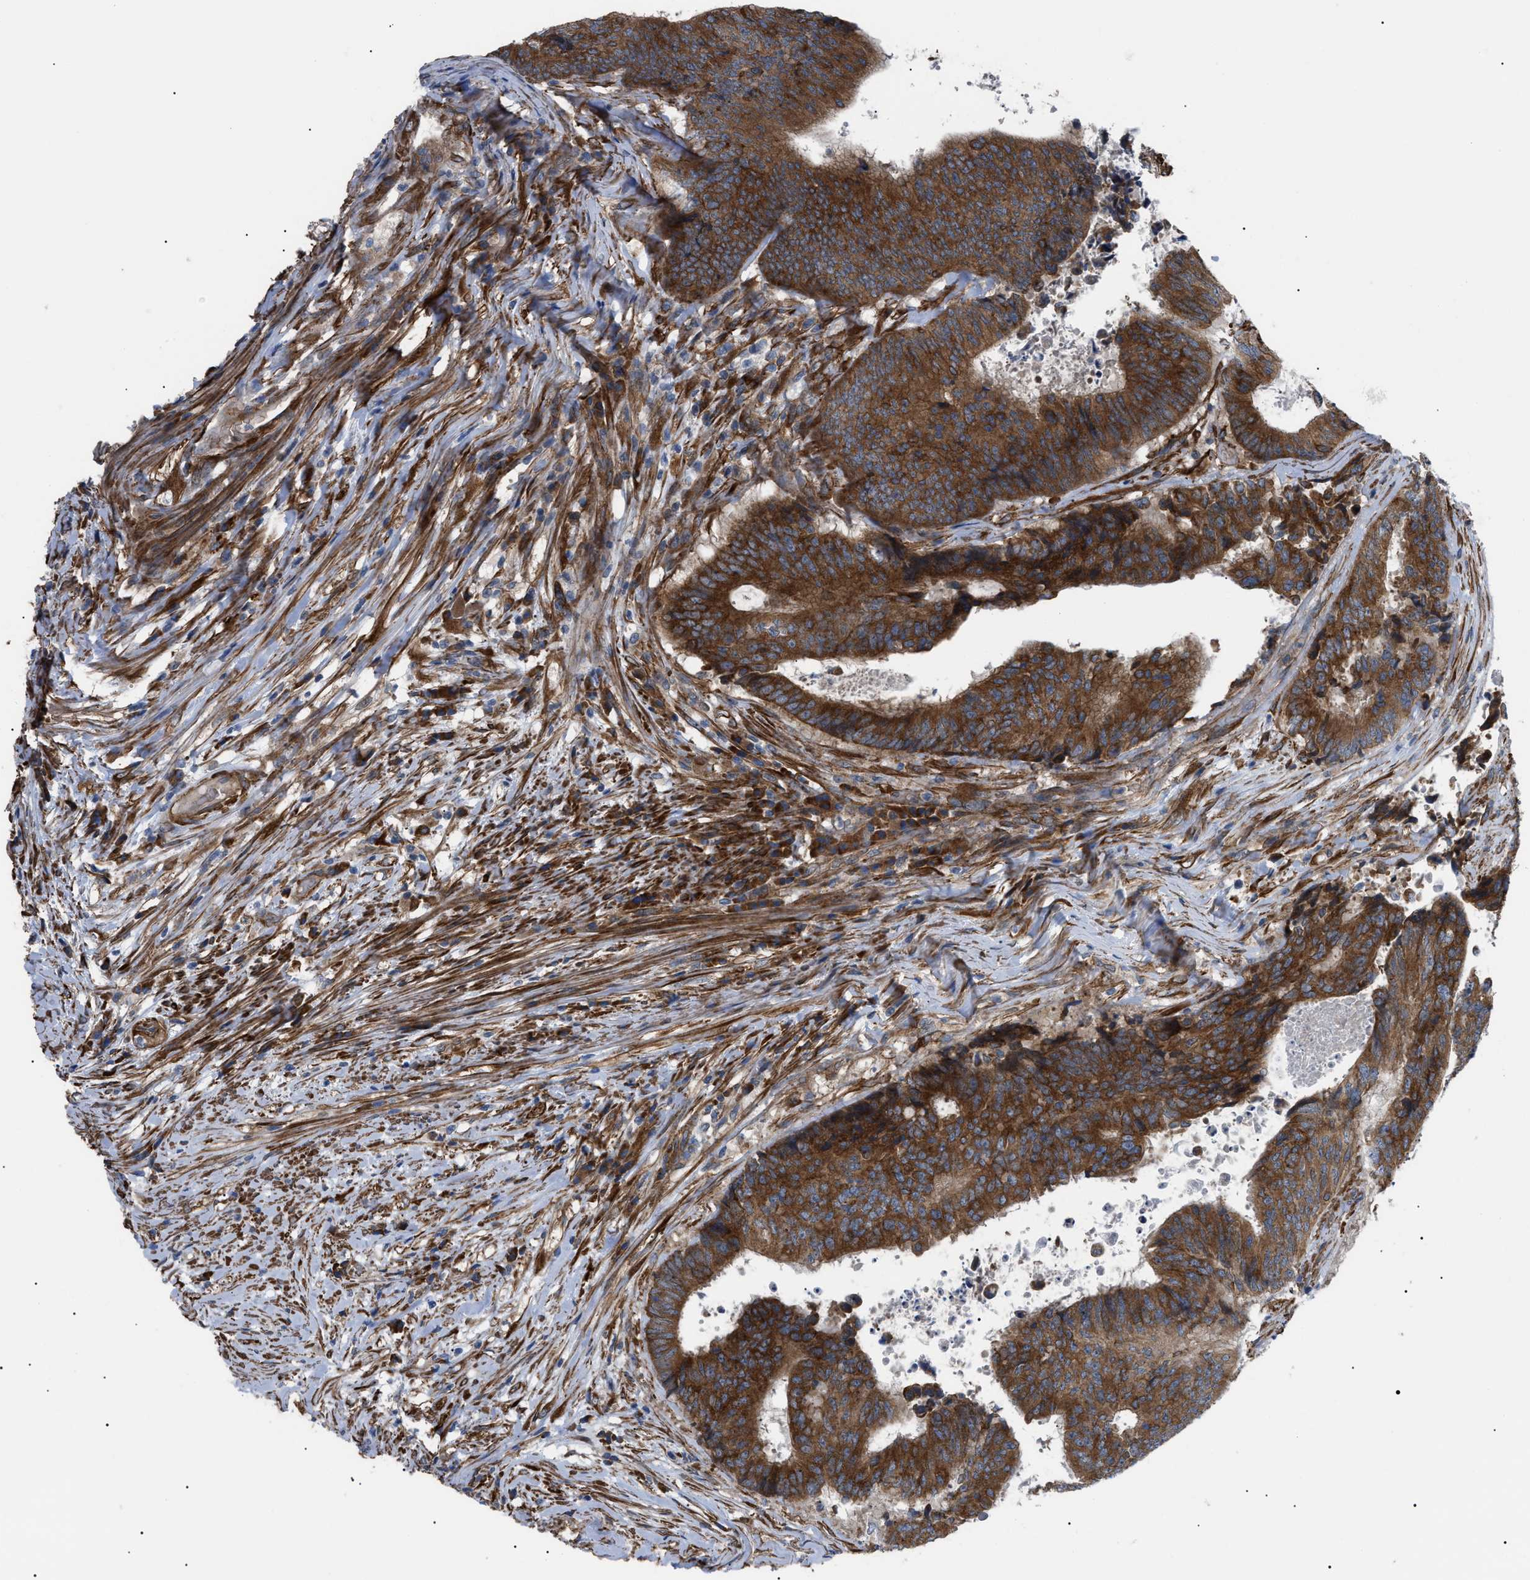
{"staining": {"intensity": "strong", "quantity": ">75%", "location": "cytoplasmic/membranous"}, "tissue": "colorectal cancer", "cell_type": "Tumor cells", "image_type": "cancer", "snomed": [{"axis": "morphology", "description": "Adenocarcinoma, NOS"}, {"axis": "topography", "description": "Rectum"}], "caption": "Colorectal adenocarcinoma tissue shows strong cytoplasmic/membranous expression in about >75% of tumor cells", "gene": "MYO10", "patient": {"sex": "male", "age": 72}}